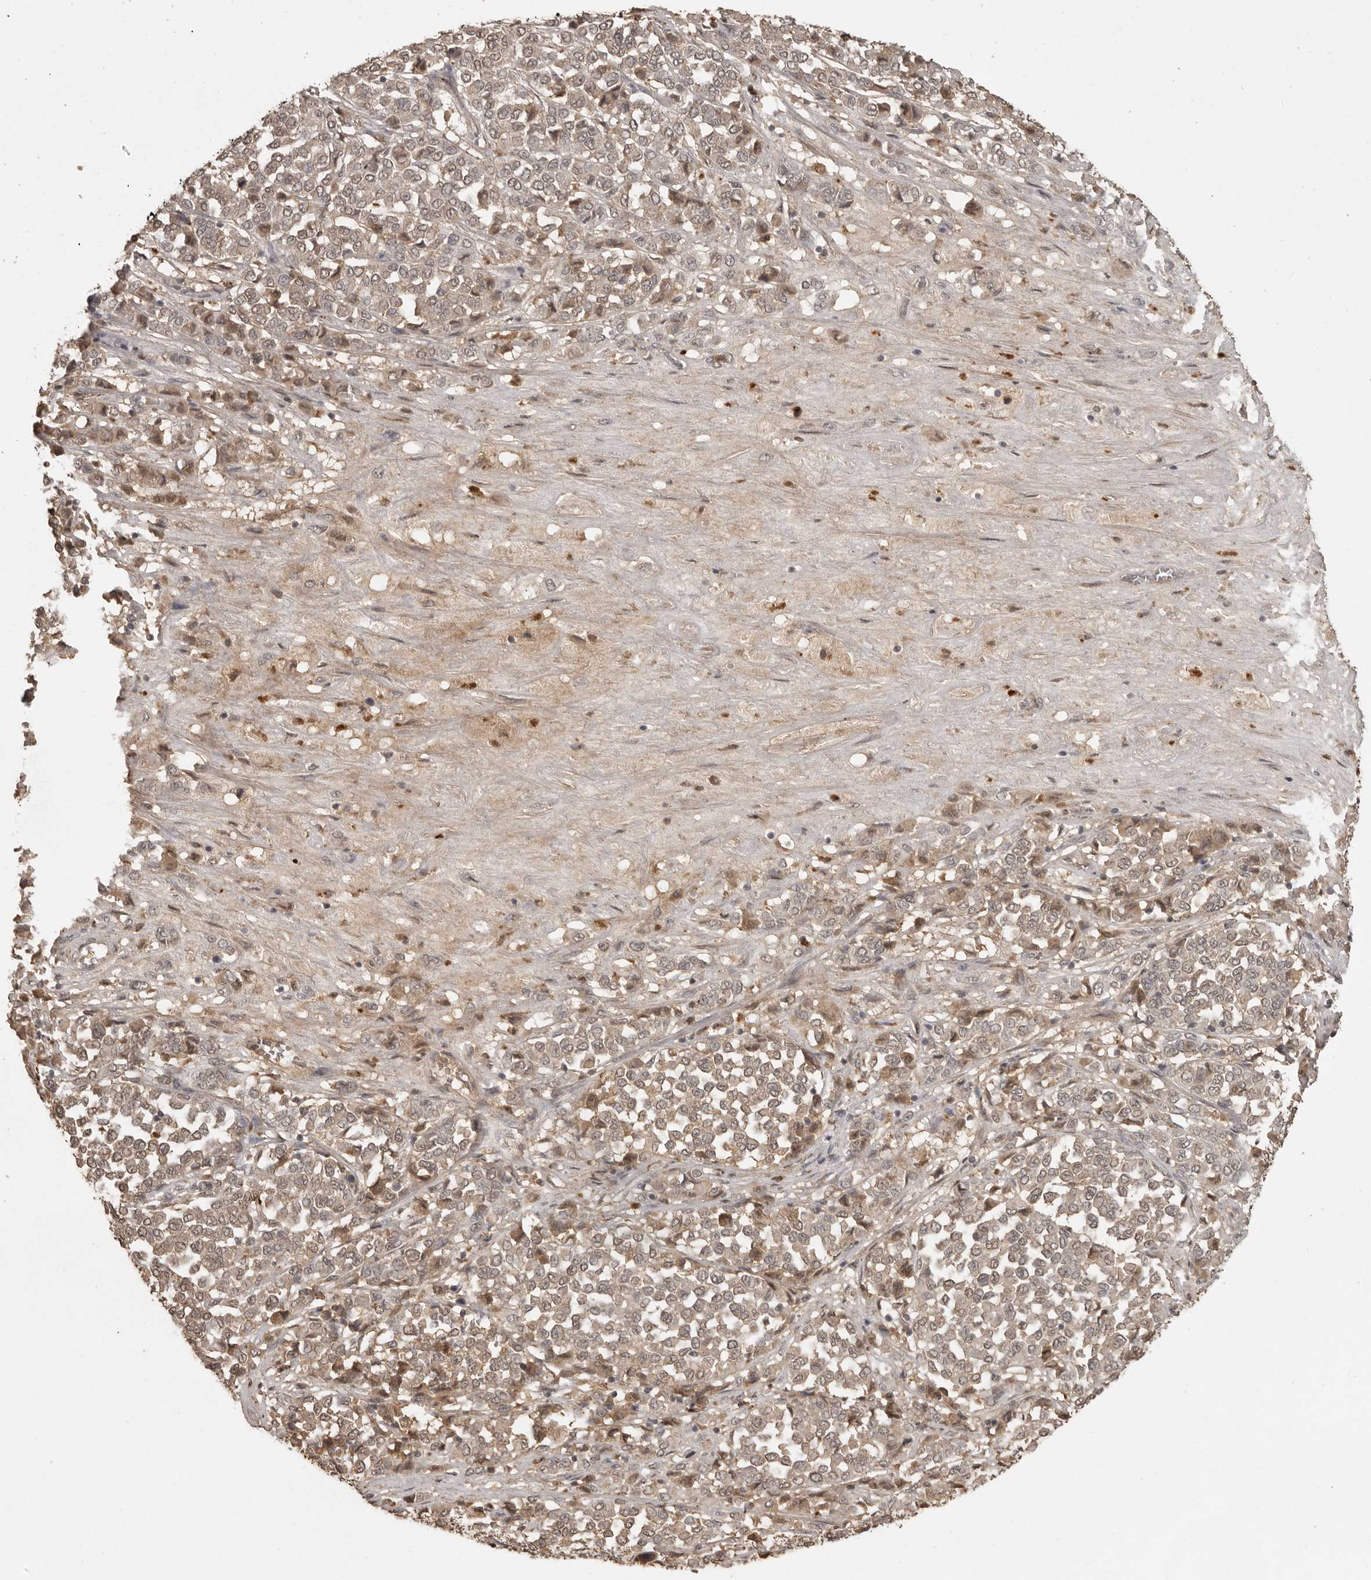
{"staining": {"intensity": "weak", "quantity": "25%-75%", "location": "cytoplasmic/membranous,nuclear"}, "tissue": "melanoma", "cell_type": "Tumor cells", "image_type": "cancer", "snomed": [{"axis": "morphology", "description": "Malignant melanoma, Metastatic site"}, {"axis": "topography", "description": "Pancreas"}], "caption": "Approximately 25%-75% of tumor cells in human melanoma reveal weak cytoplasmic/membranous and nuclear protein expression as visualized by brown immunohistochemical staining.", "gene": "CTF1", "patient": {"sex": "female", "age": 30}}